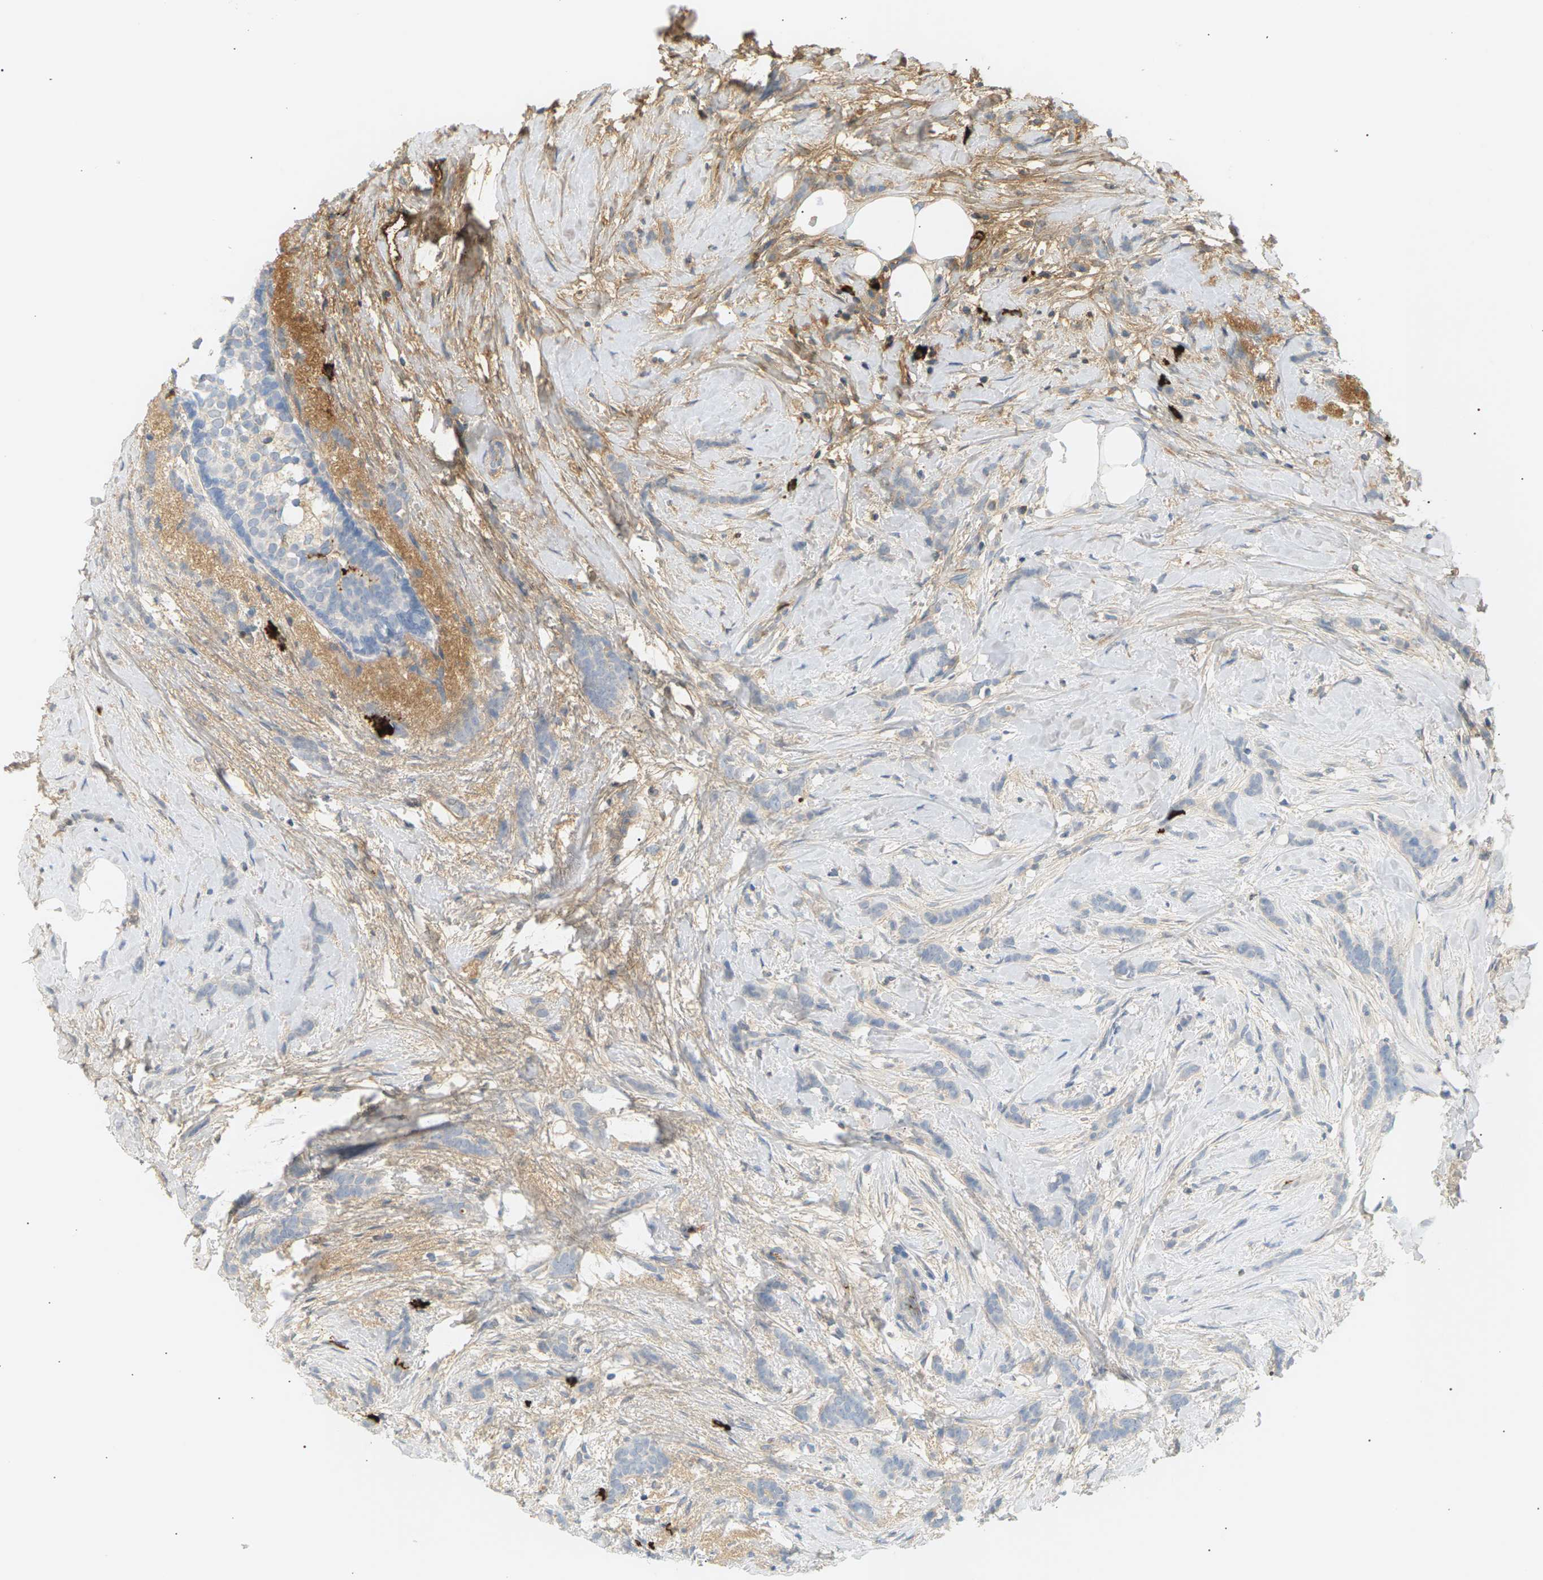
{"staining": {"intensity": "negative", "quantity": "none", "location": "none"}, "tissue": "breast cancer", "cell_type": "Tumor cells", "image_type": "cancer", "snomed": [{"axis": "morphology", "description": "Lobular carcinoma, in situ"}, {"axis": "morphology", "description": "Lobular carcinoma"}, {"axis": "topography", "description": "Breast"}], "caption": "High power microscopy photomicrograph of an immunohistochemistry micrograph of breast cancer, revealing no significant expression in tumor cells.", "gene": "IGLC3", "patient": {"sex": "female", "age": 41}}